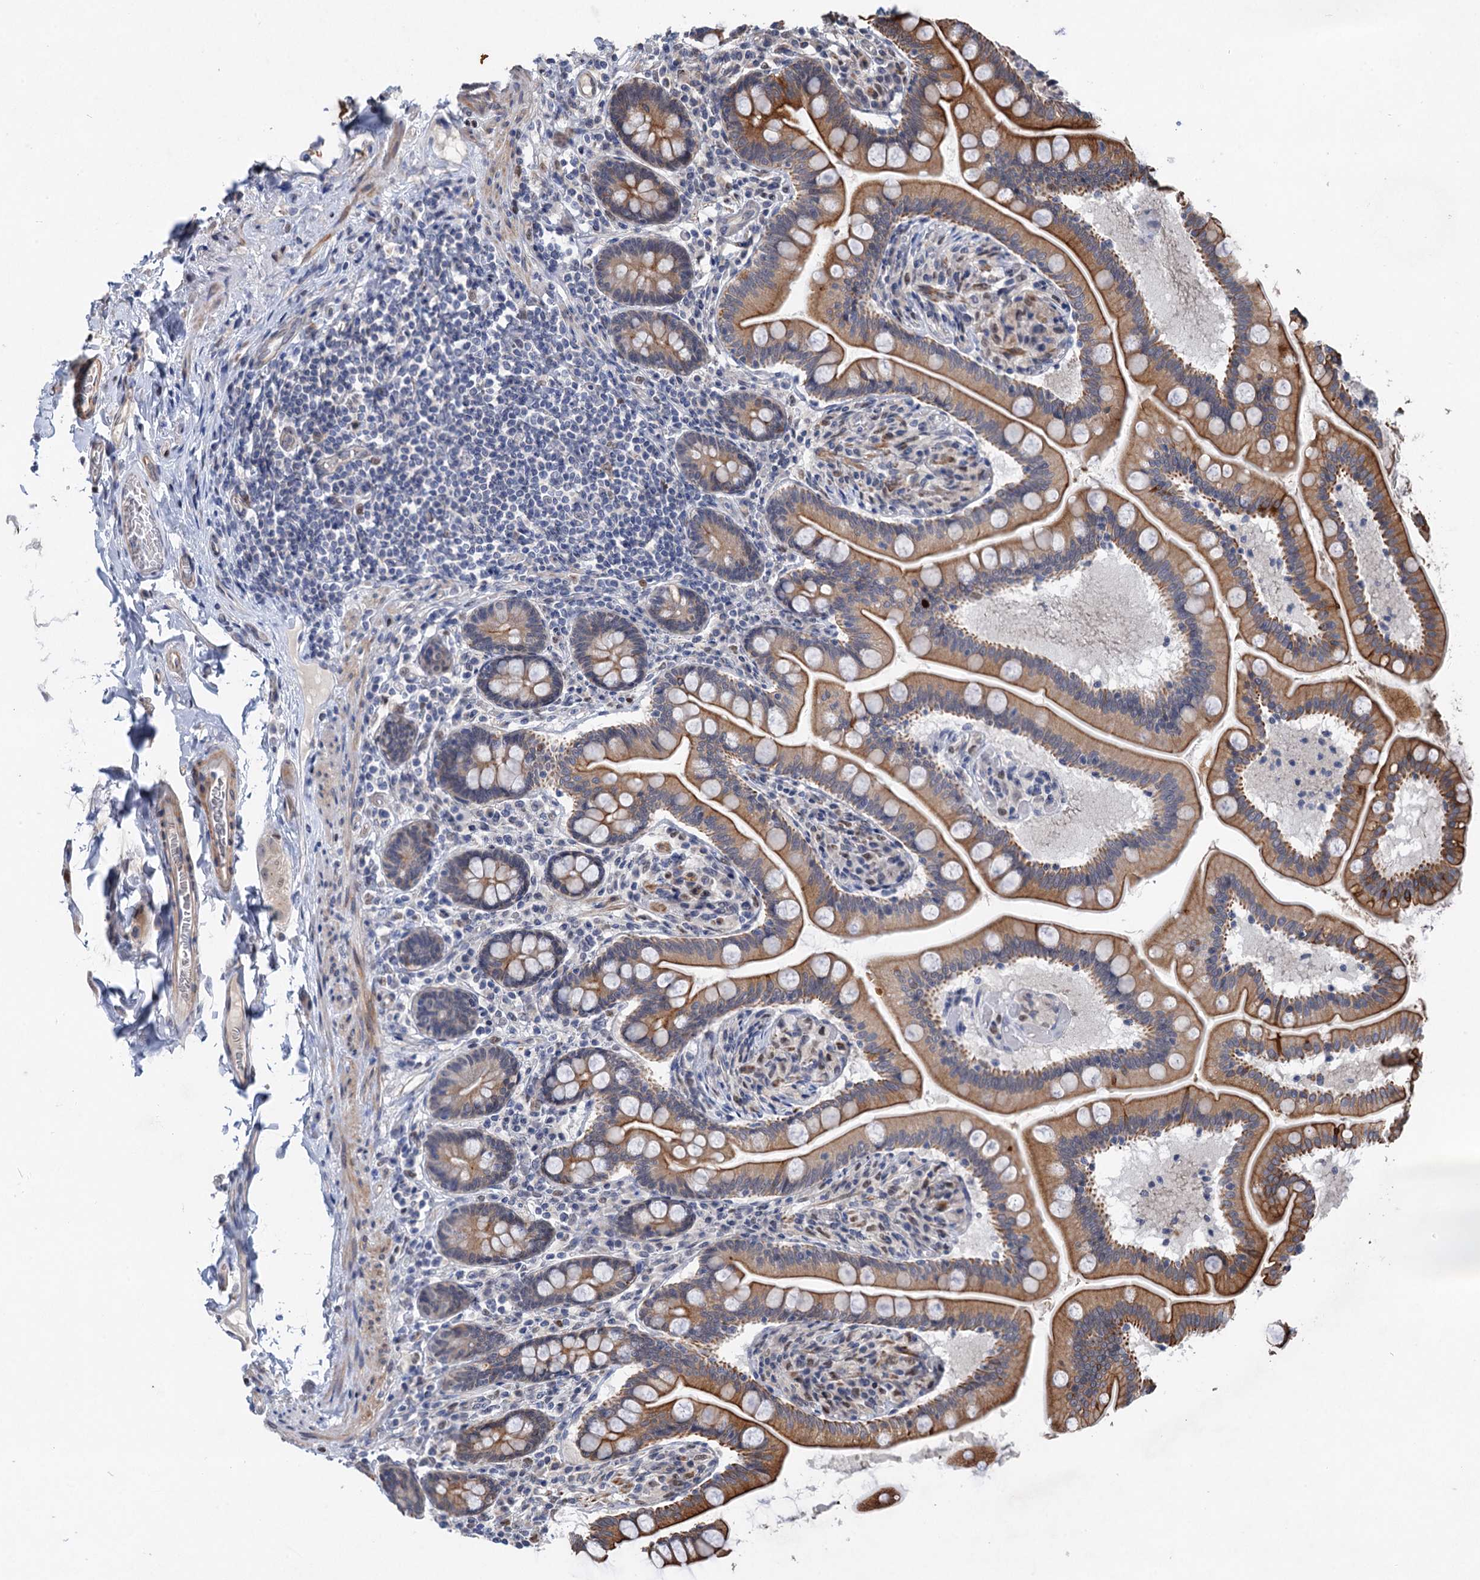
{"staining": {"intensity": "moderate", "quantity": ">75%", "location": "cytoplasmic/membranous"}, "tissue": "small intestine", "cell_type": "Glandular cells", "image_type": "normal", "snomed": [{"axis": "morphology", "description": "Normal tissue, NOS"}, {"axis": "topography", "description": "Small intestine"}], "caption": "Protein expression analysis of benign small intestine exhibits moderate cytoplasmic/membranous staining in about >75% of glandular cells. Using DAB (3,3'-diaminobenzidine) (brown) and hematoxylin (blue) stains, captured at high magnification using brightfield microscopy.", "gene": "TTC31", "patient": {"sex": "female", "age": 64}}